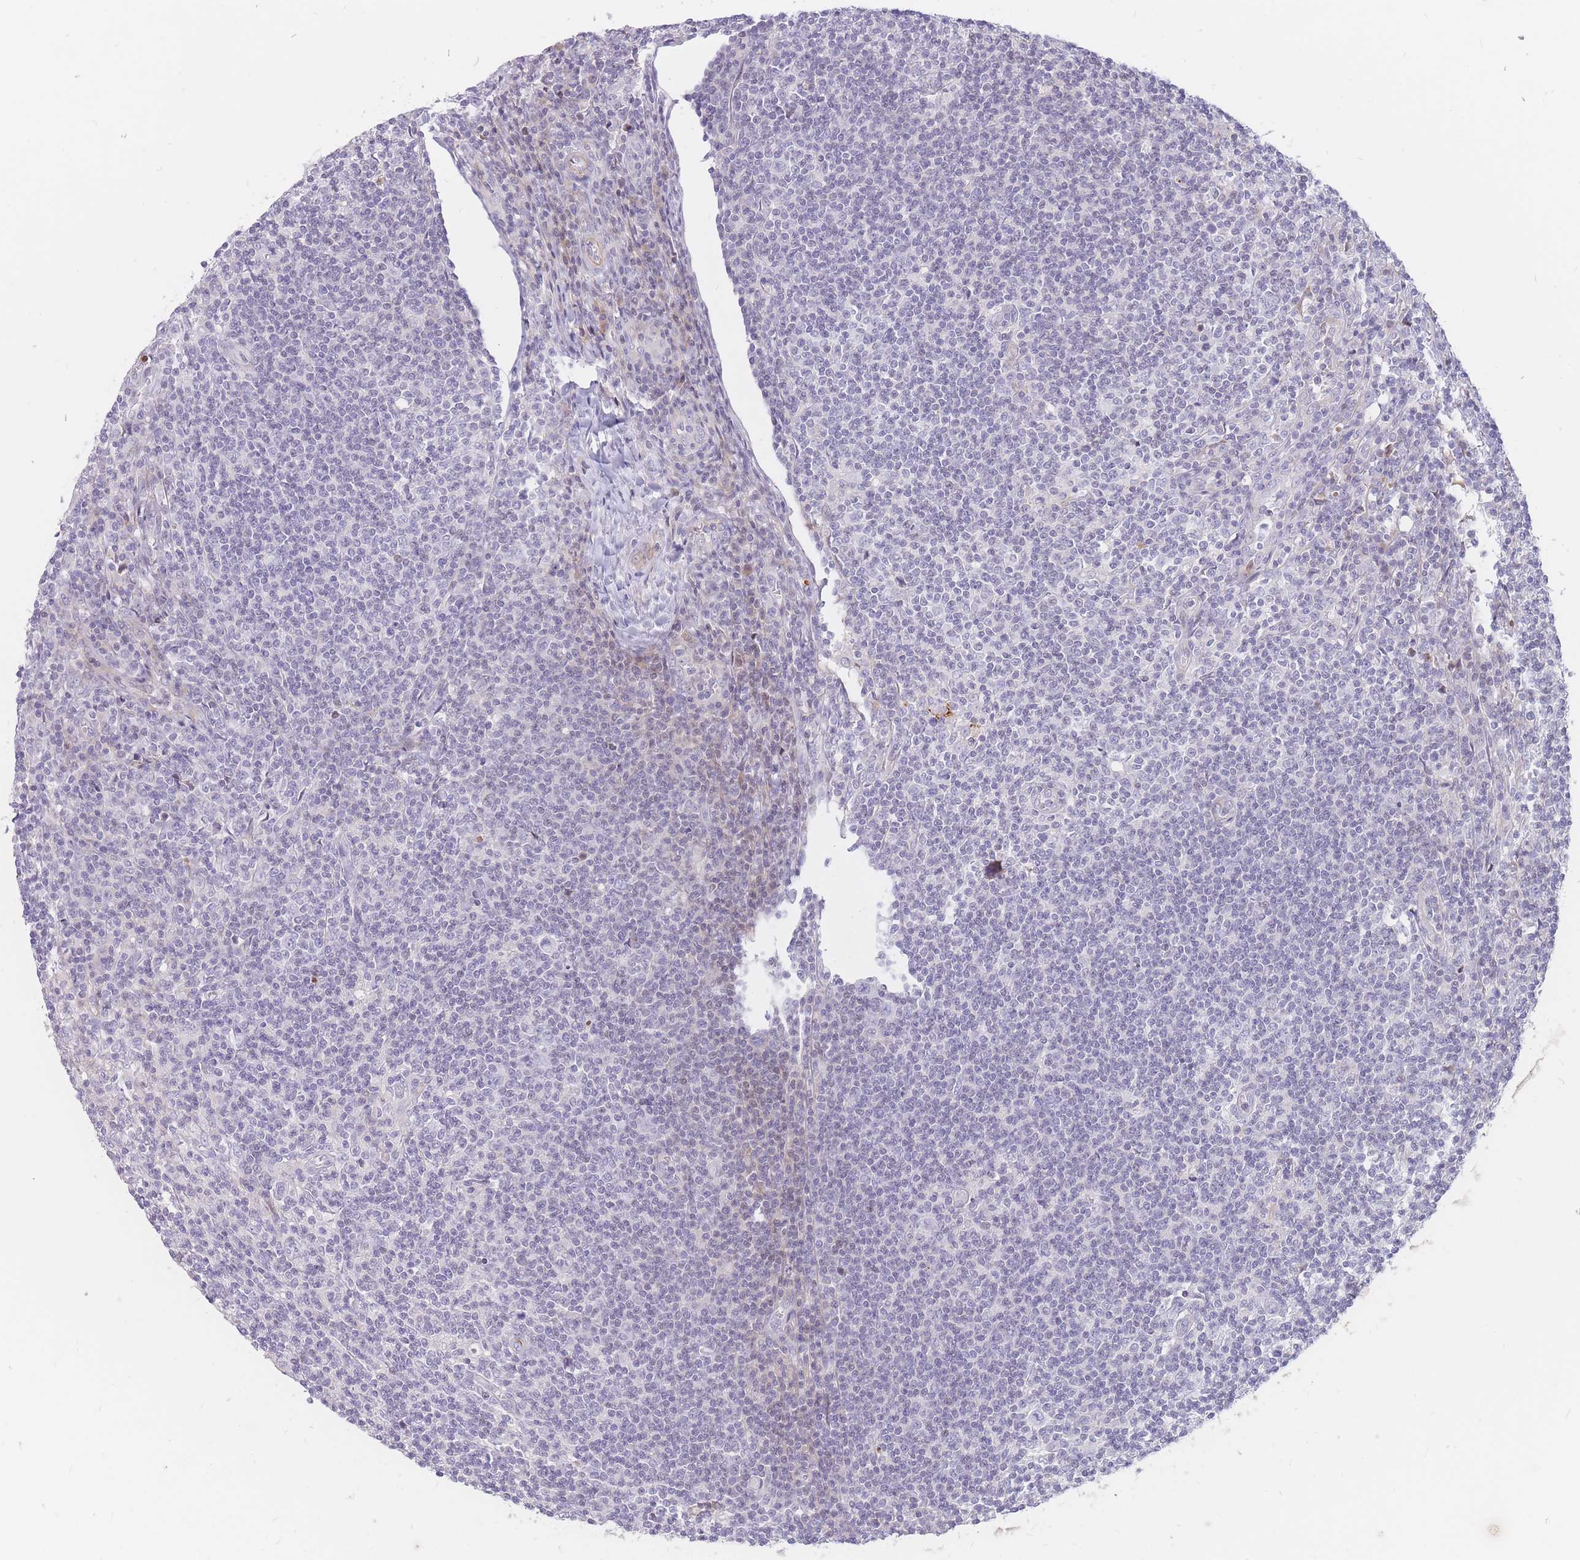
{"staining": {"intensity": "negative", "quantity": "none", "location": "none"}, "tissue": "lymphoma", "cell_type": "Tumor cells", "image_type": "cancer", "snomed": [{"axis": "morphology", "description": "Hodgkin's disease, NOS"}, {"axis": "topography", "description": "Lymph node"}], "caption": "Tumor cells are negative for brown protein staining in lymphoma. (Brightfield microscopy of DAB (3,3'-diaminobenzidine) immunohistochemistry (IHC) at high magnification).", "gene": "PTGDR", "patient": {"sex": "male", "age": 83}}